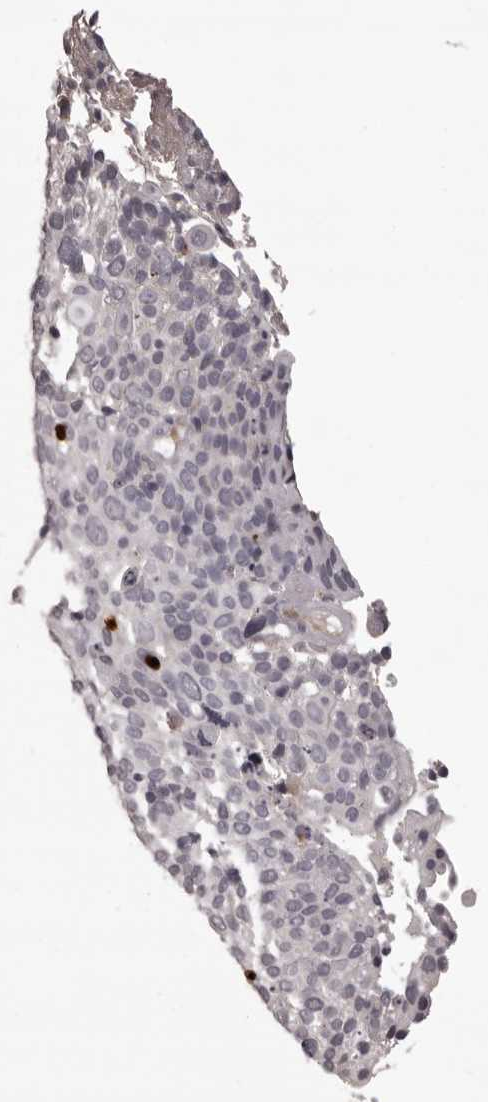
{"staining": {"intensity": "negative", "quantity": "none", "location": "none"}, "tissue": "cervical cancer", "cell_type": "Tumor cells", "image_type": "cancer", "snomed": [{"axis": "morphology", "description": "Squamous cell carcinoma, NOS"}, {"axis": "topography", "description": "Cervix"}], "caption": "Tumor cells are negative for protein expression in human cervical cancer.", "gene": "GPR78", "patient": {"sex": "female", "age": 74}}